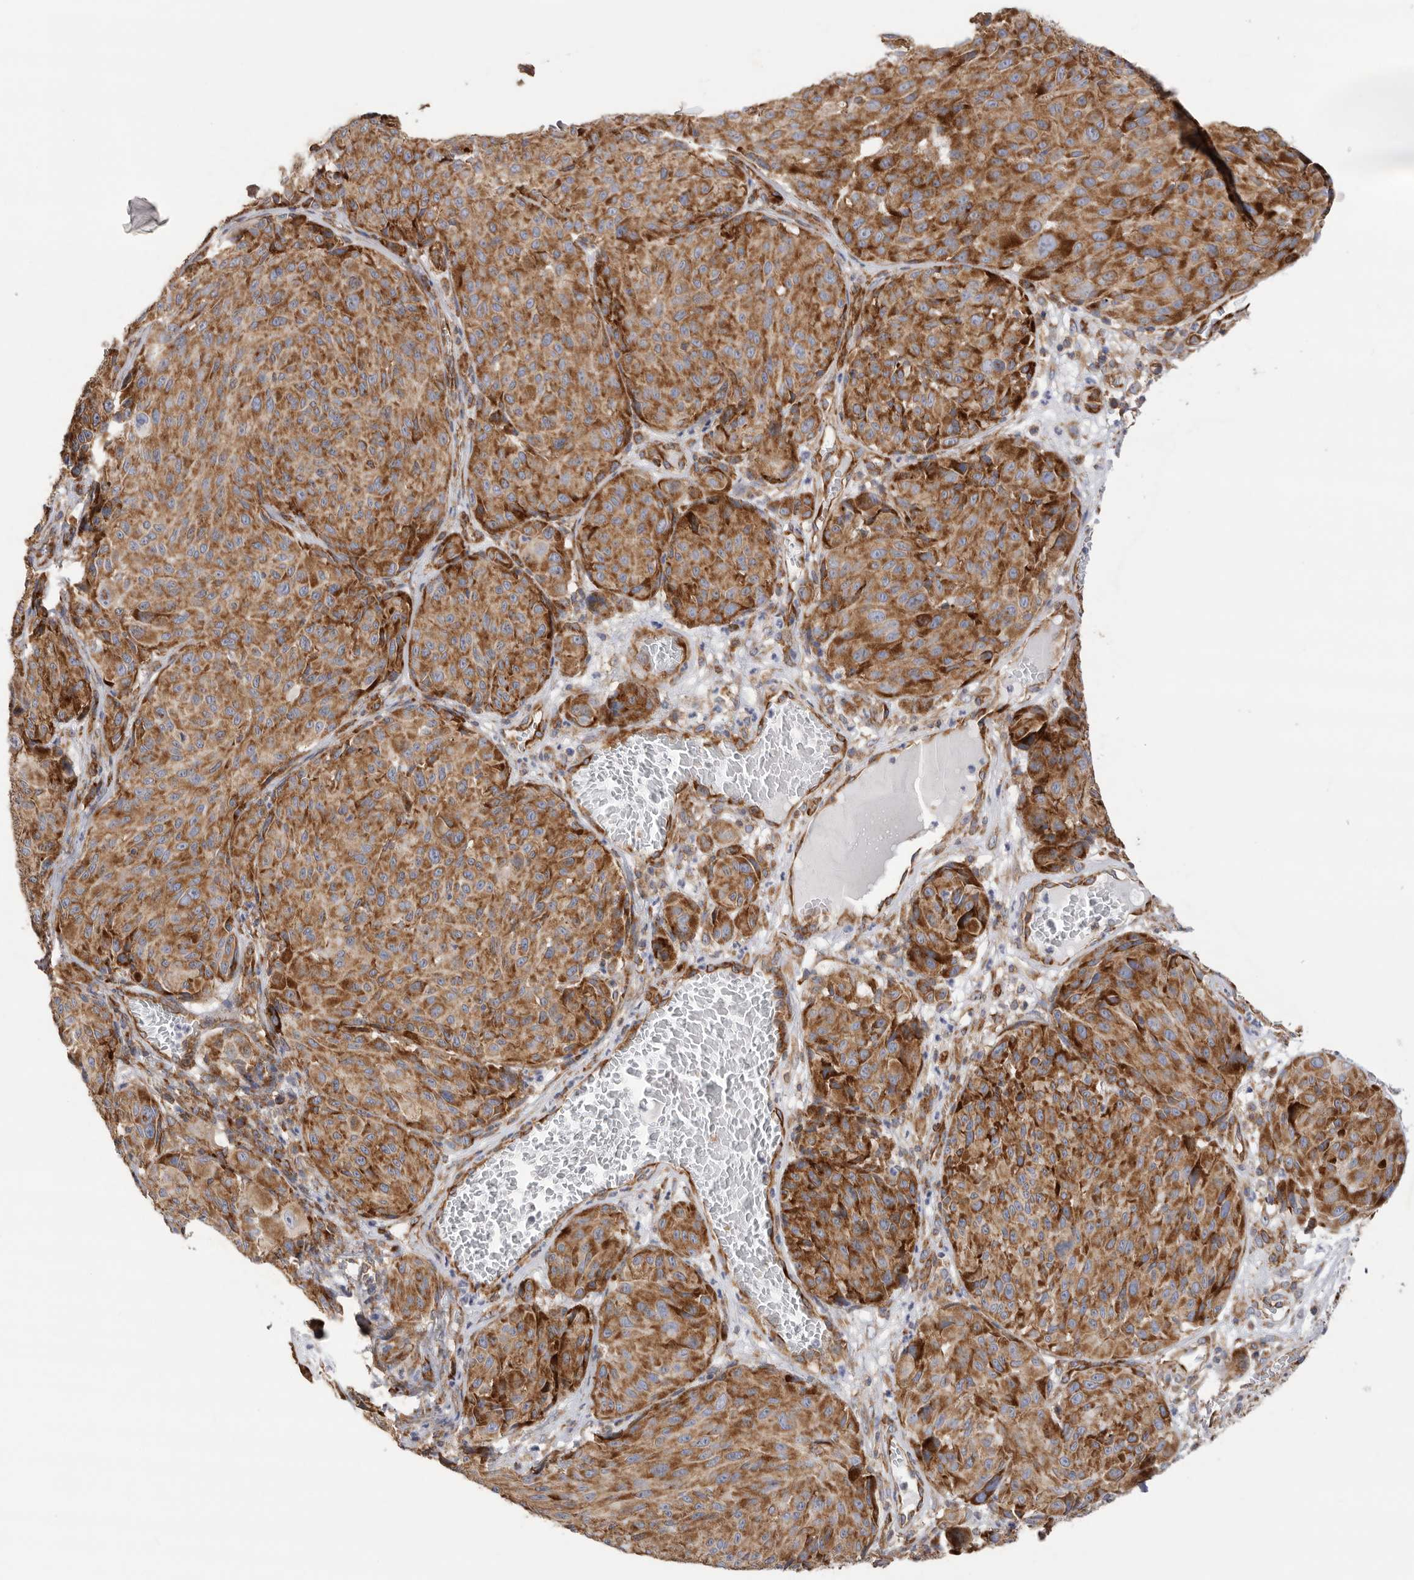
{"staining": {"intensity": "moderate", "quantity": ">75%", "location": "cytoplasmic/membranous"}, "tissue": "melanoma", "cell_type": "Tumor cells", "image_type": "cancer", "snomed": [{"axis": "morphology", "description": "Malignant melanoma, NOS"}, {"axis": "topography", "description": "Skin"}], "caption": "Immunohistochemistry (IHC) photomicrograph of neoplastic tissue: human malignant melanoma stained using immunohistochemistry exhibits medium levels of moderate protein expression localized specifically in the cytoplasmic/membranous of tumor cells, appearing as a cytoplasmic/membranous brown color.", "gene": "SERBP1", "patient": {"sex": "male", "age": 83}}